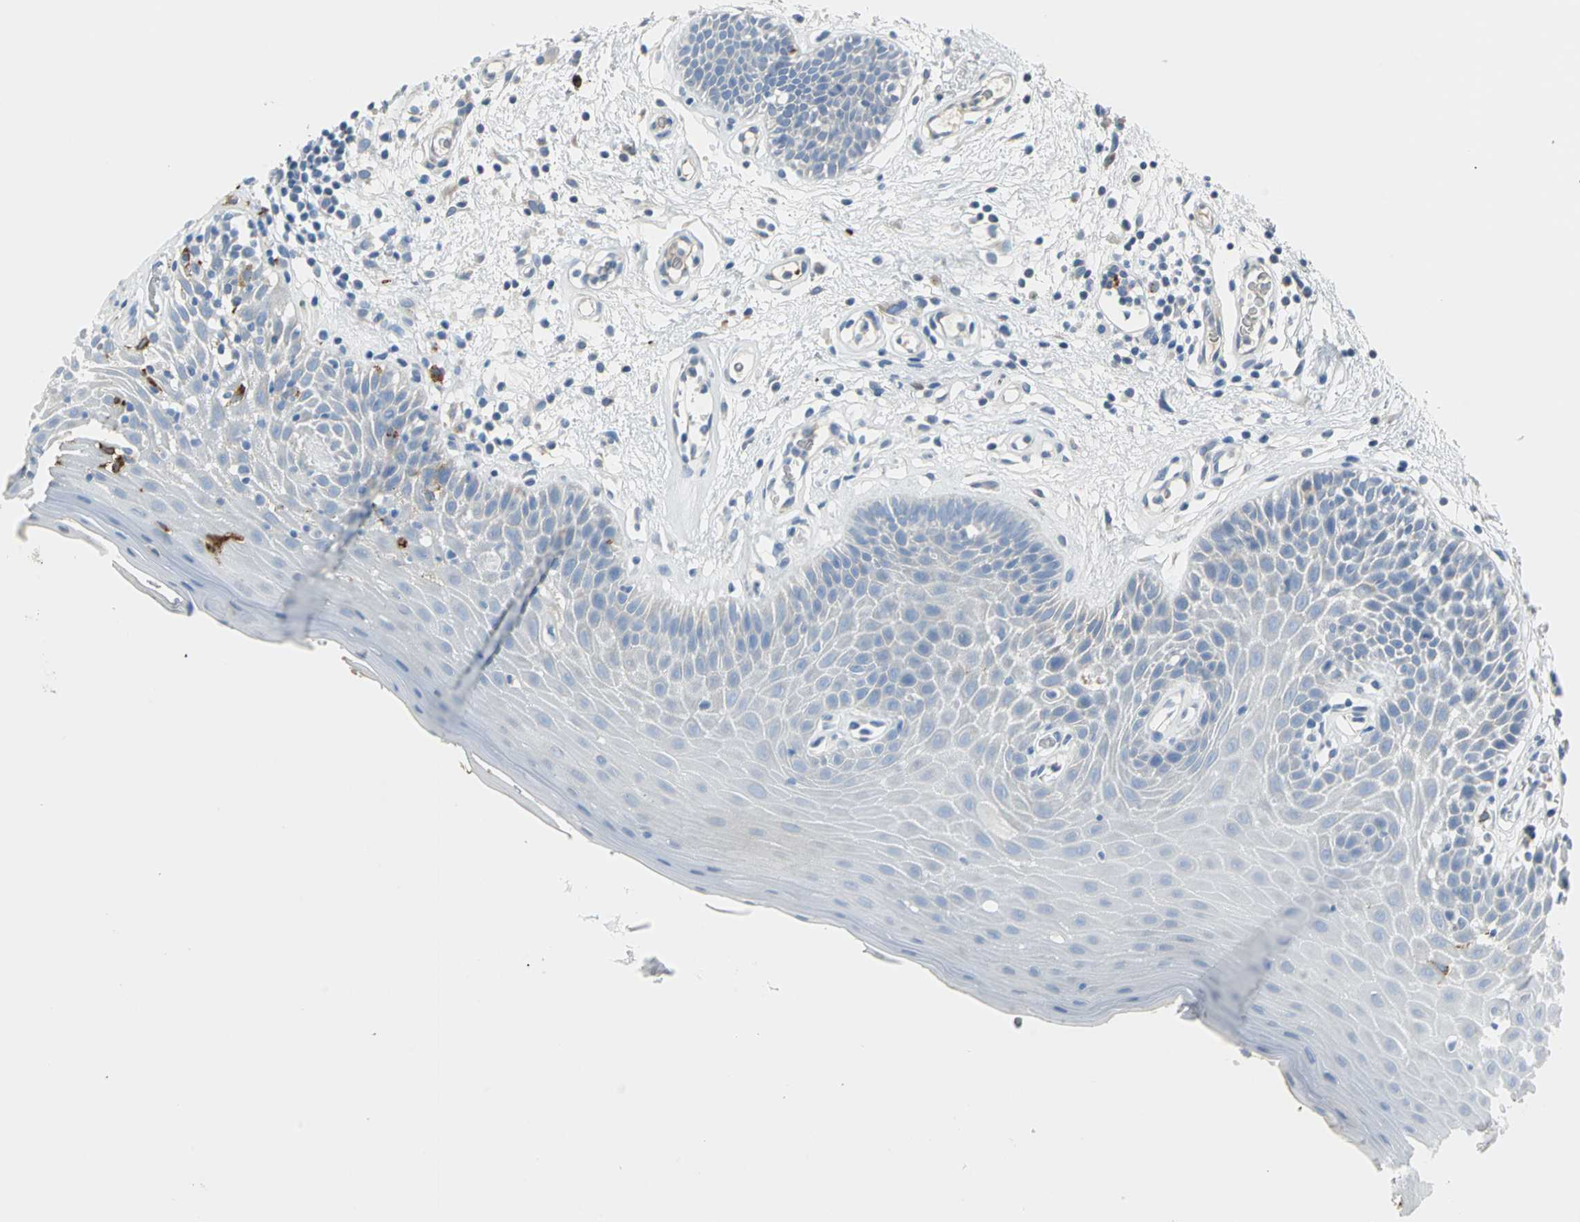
{"staining": {"intensity": "negative", "quantity": "none", "location": "none"}, "tissue": "oral mucosa", "cell_type": "Squamous epithelial cells", "image_type": "normal", "snomed": [{"axis": "morphology", "description": "Normal tissue, NOS"}, {"axis": "morphology", "description": "Squamous cell carcinoma, NOS"}, {"axis": "topography", "description": "Skeletal muscle"}, {"axis": "topography", "description": "Oral tissue"}, {"axis": "topography", "description": "Head-Neck"}], "caption": "Protein analysis of unremarkable oral mucosa displays no significant staining in squamous epithelial cells.", "gene": "ALOX15", "patient": {"sex": "male", "age": 71}}